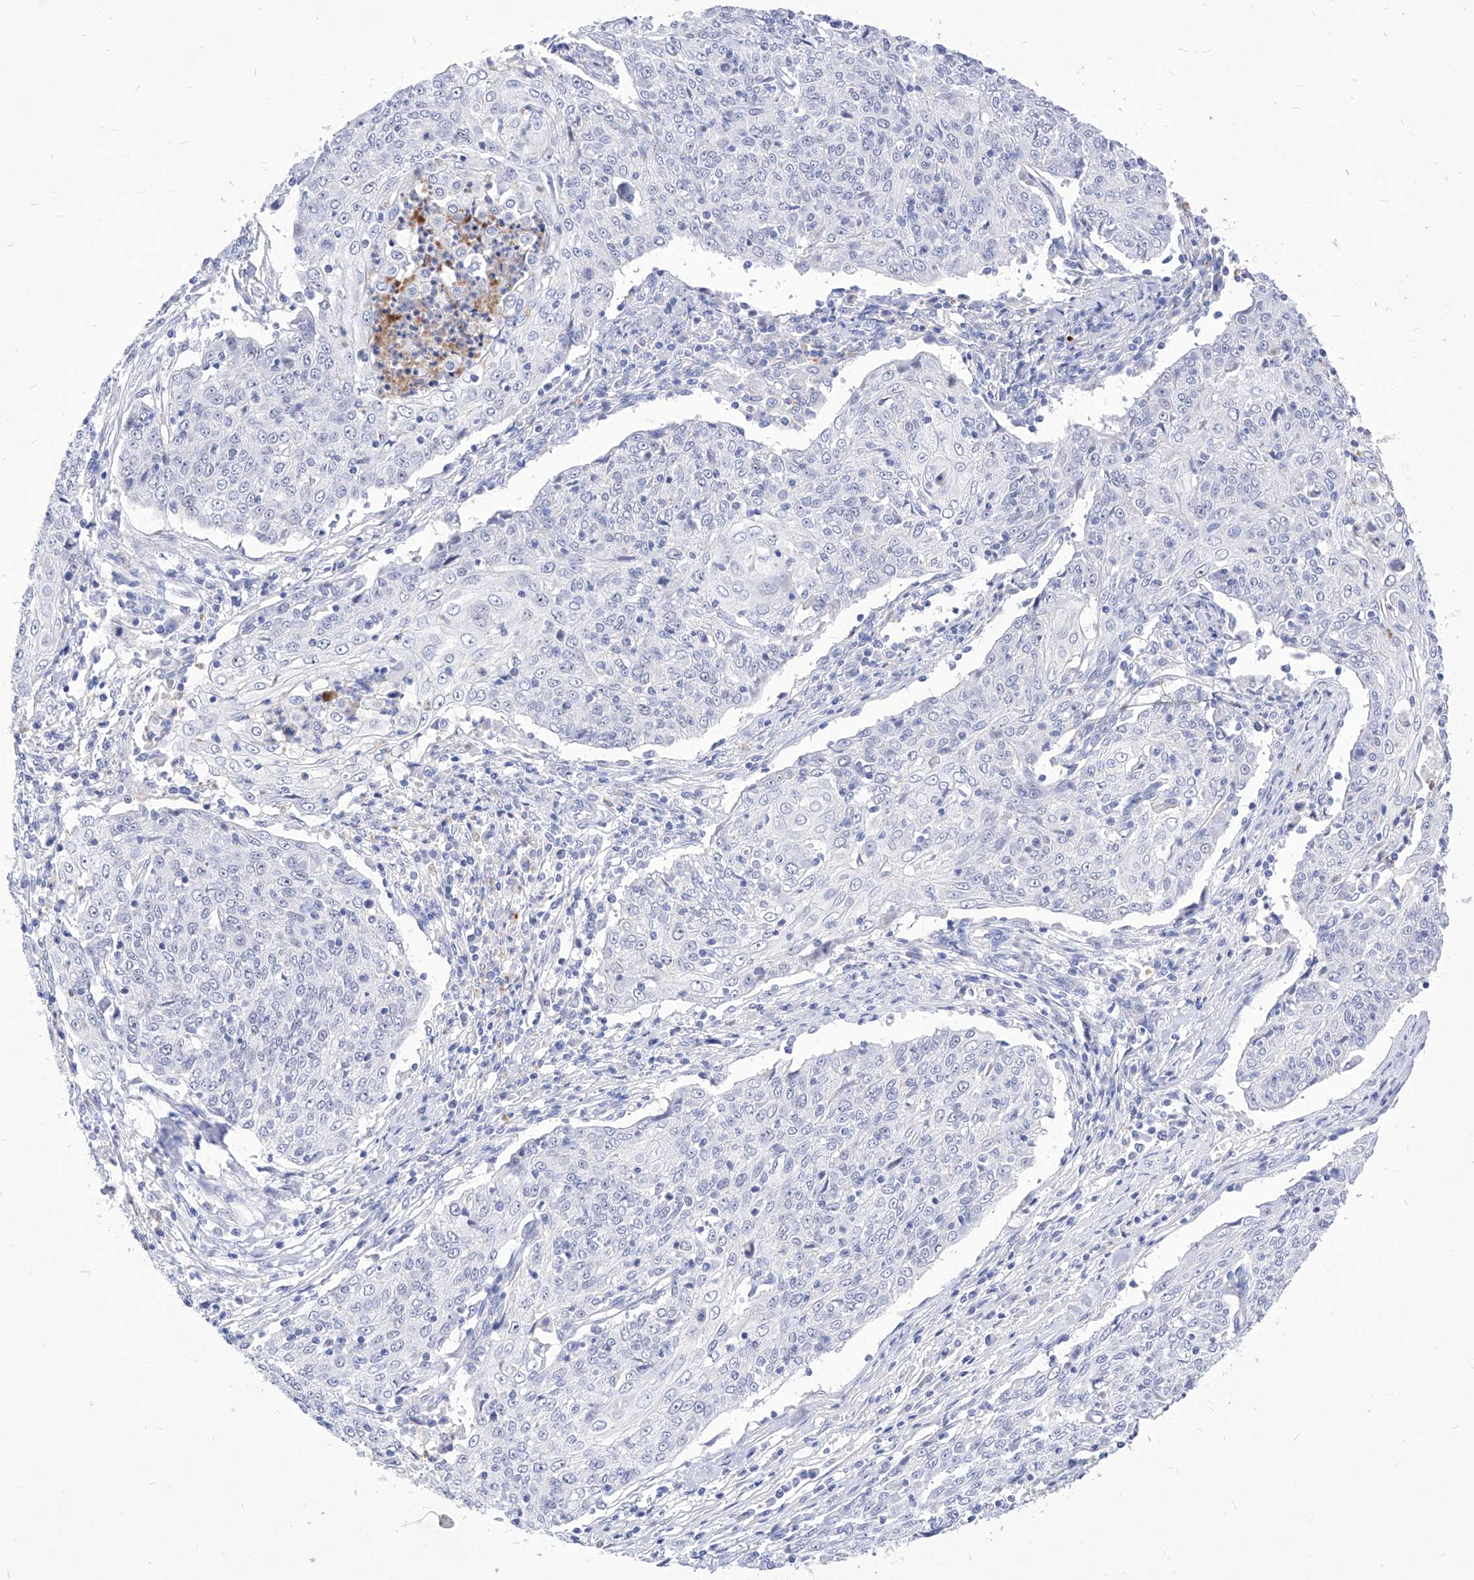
{"staining": {"intensity": "negative", "quantity": "none", "location": "none"}, "tissue": "cervical cancer", "cell_type": "Tumor cells", "image_type": "cancer", "snomed": [{"axis": "morphology", "description": "Squamous cell carcinoma, NOS"}, {"axis": "topography", "description": "Cervix"}], "caption": "This is a histopathology image of IHC staining of cervical cancer (squamous cell carcinoma), which shows no staining in tumor cells. (Brightfield microscopy of DAB (3,3'-diaminobenzidine) immunohistochemistry (IHC) at high magnification).", "gene": "VAX1", "patient": {"sex": "female", "age": 48}}